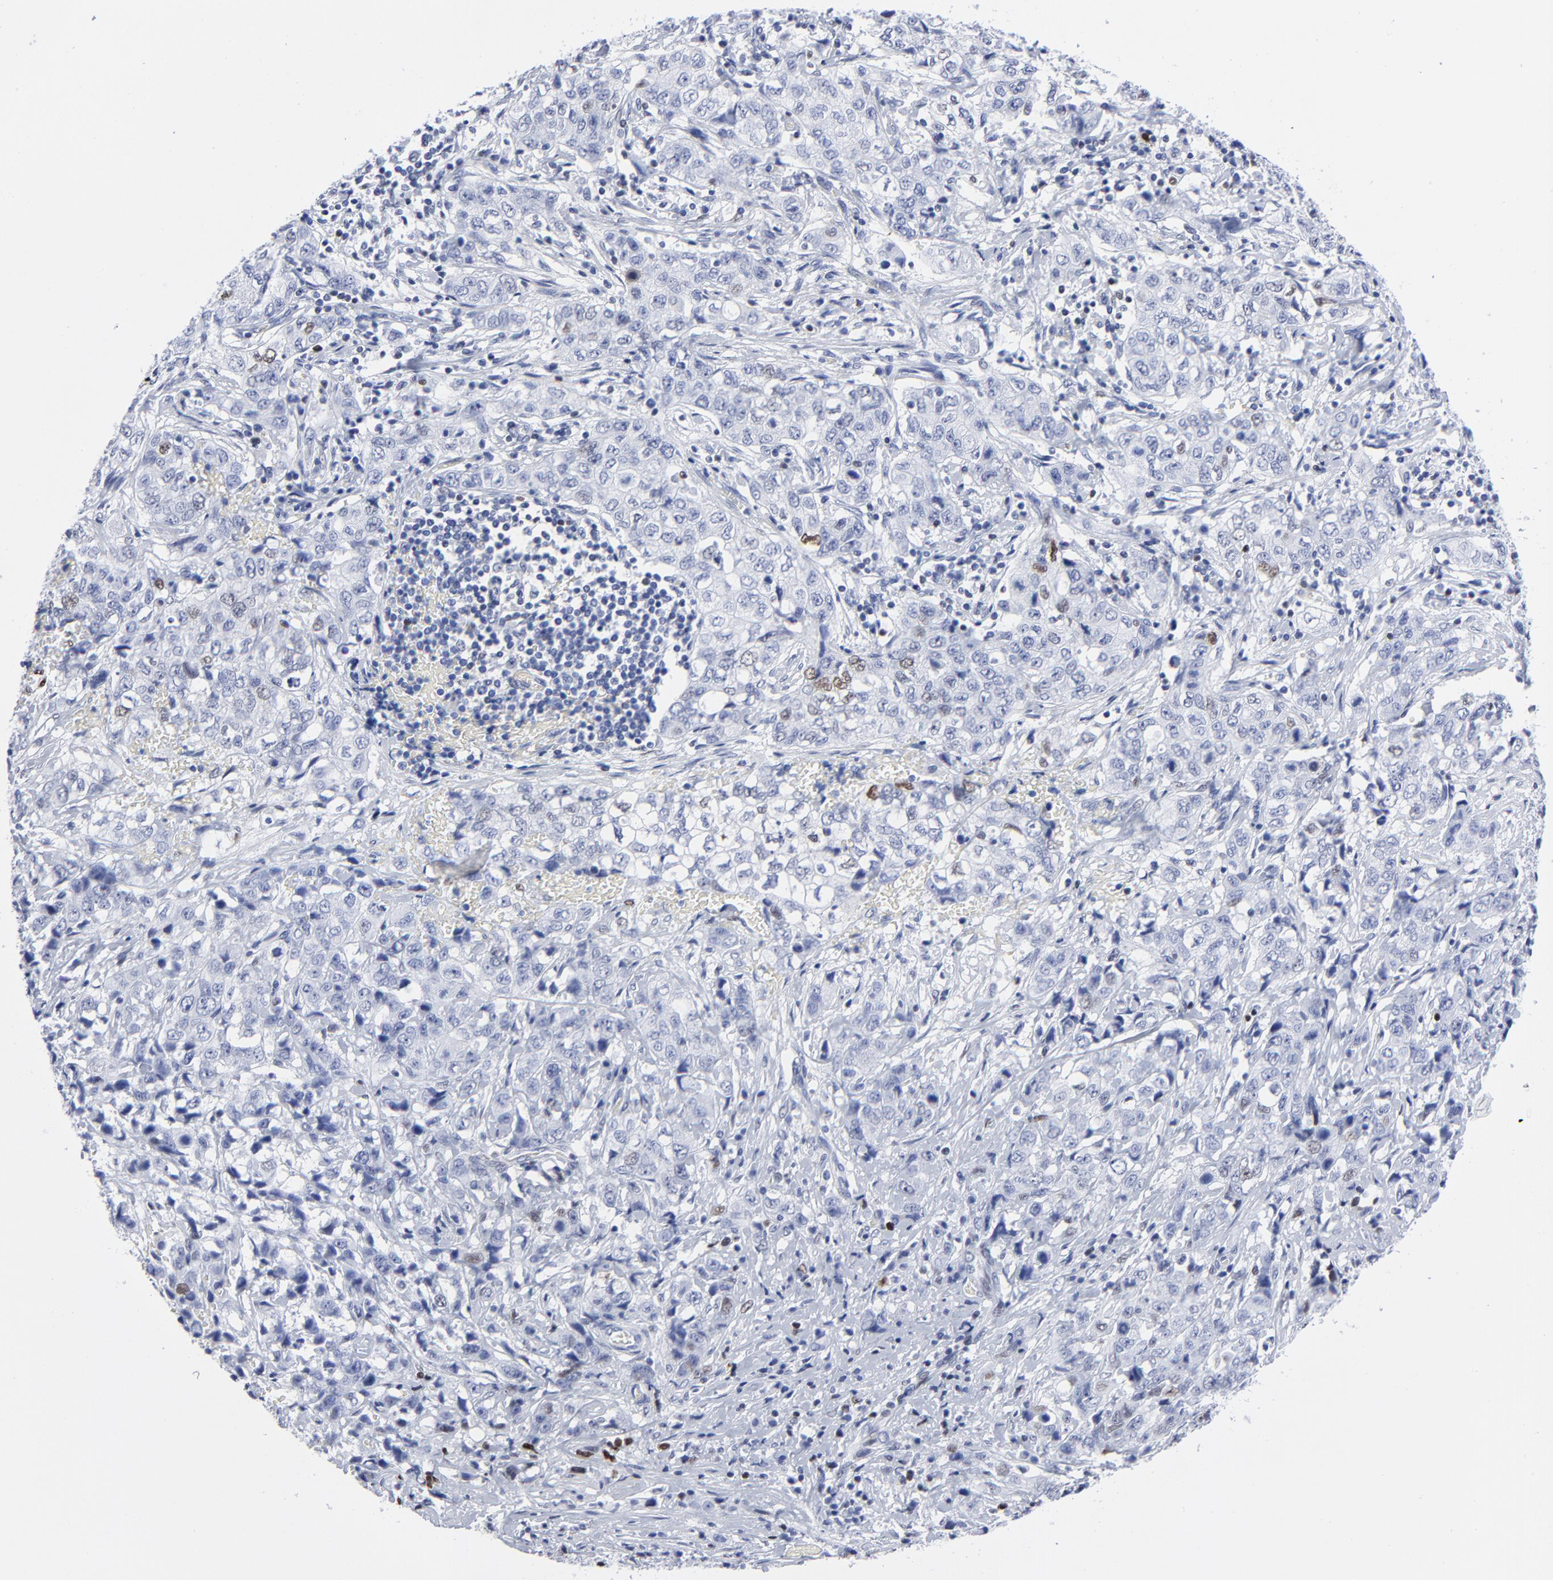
{"staining": {"intensity": "moderate", "quantity": "<25%", "location": "nuclear"}, "tissue": "stomach cancer", "cell_type": "Tumor cells", "image_type": "cancer", "snomed": [{"axis": "morphology", "description": "Adenocarcinoma, NOS"}, {"axis": "topography", "description": "Stomach"}], "caption": "Approximately <25% of tumor cells in human adenocarcinoma (stomach) show moderate nuclear protein staining as visualized by brown immunohistochemical staining.", "gene": "JUN", "patient": {"sex": "male", "age": 48}}